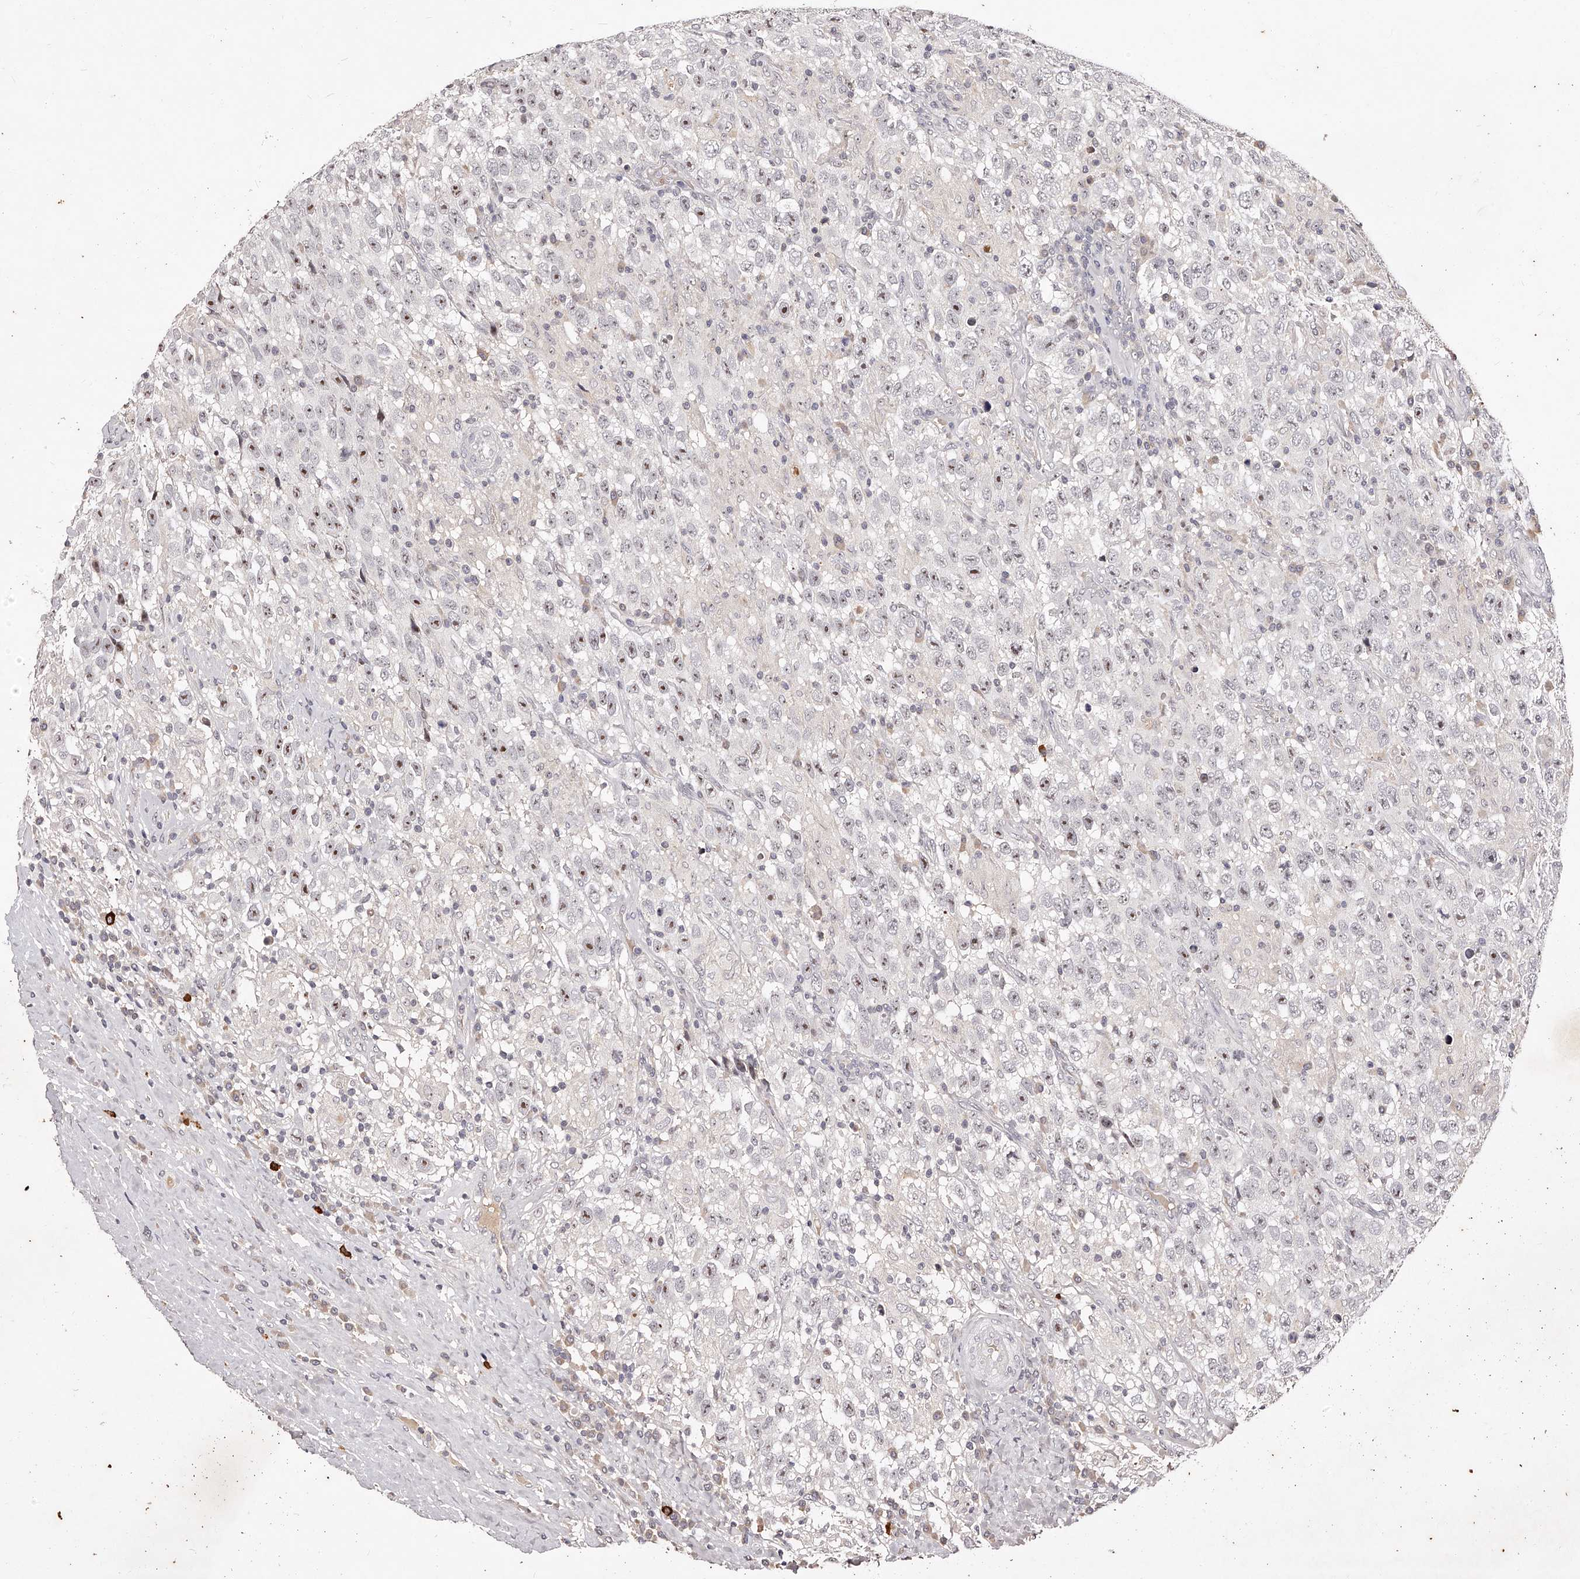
{"staining": {"intensity": "moderate", "quantity": "<25%", "location": "nuclear"}, "tissue": "testis cancer", "cell_type": "Tumor cells", "image_type": "cancer", "snomed": [{"axis": "morphology", "description": "Seminoma, NOS"}, {"axis": "topography", "description": "Testis"}], "caption": "Immunohistochemical staining of seminoma (testis) exhibits moderate nuclear protein expression in about <25% of tumor cells. Nuclei are stained in blue.", "gene": "PHACTR1", "patient": {"sex": "male", "age": 41}}